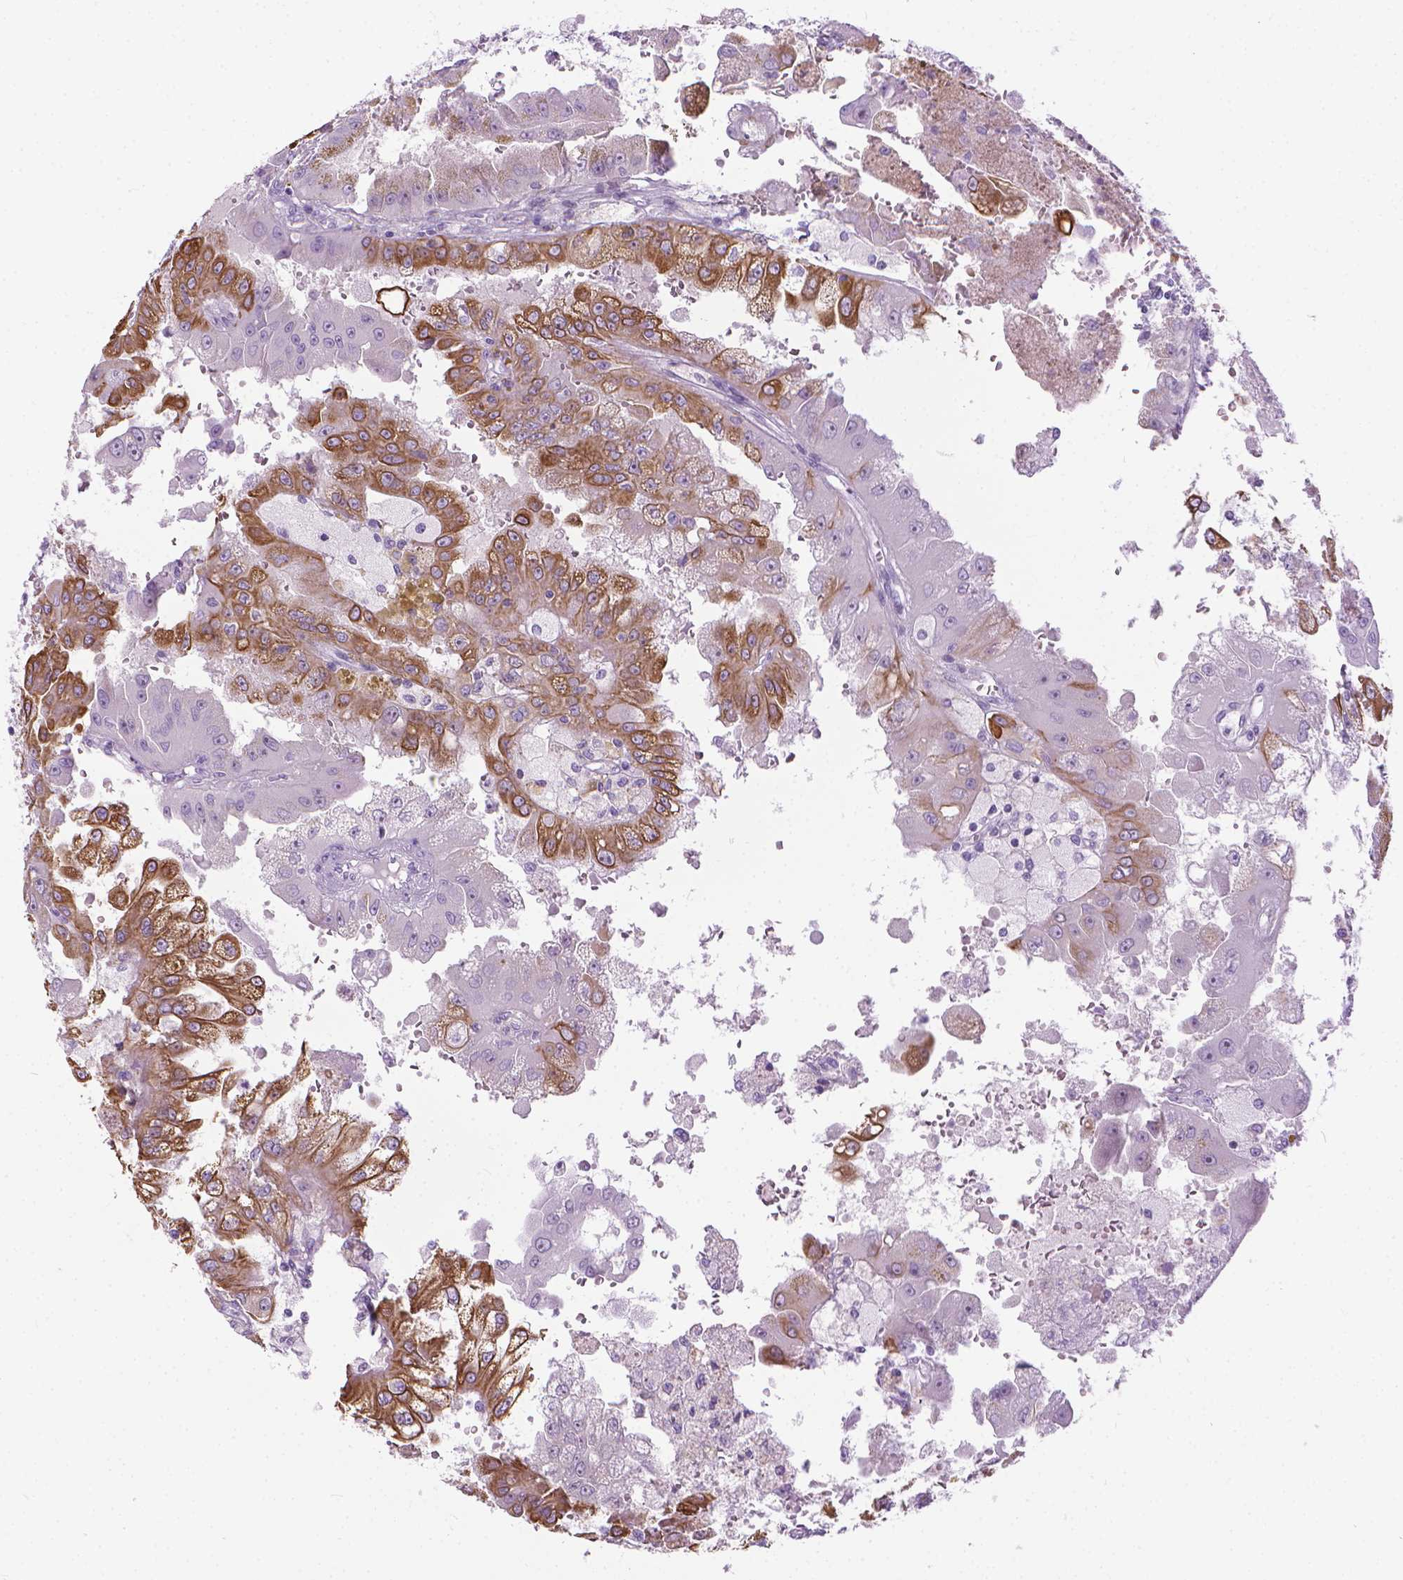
{"staining": {"intensity": "strong", "quantity": "<25%", "location": "cytoplasmic/membranous"}, "tissue": "renal cancer", "cell_type": "Tumor cells", "image_type": "cancer", "snomed": [{"axis": "morphology", "description": "Adenocarcinoma, NOS"}, {"axis": "topography", "description": "Kidney"}], "caption": "Immunohistochemical staining of renal cancer reveals medium levels of strong cytoplasmic/membranous protein staining in about <25% of tumor cells.", "gene": "HTR2B", "patient": {"sex": "male", "age": 58}}